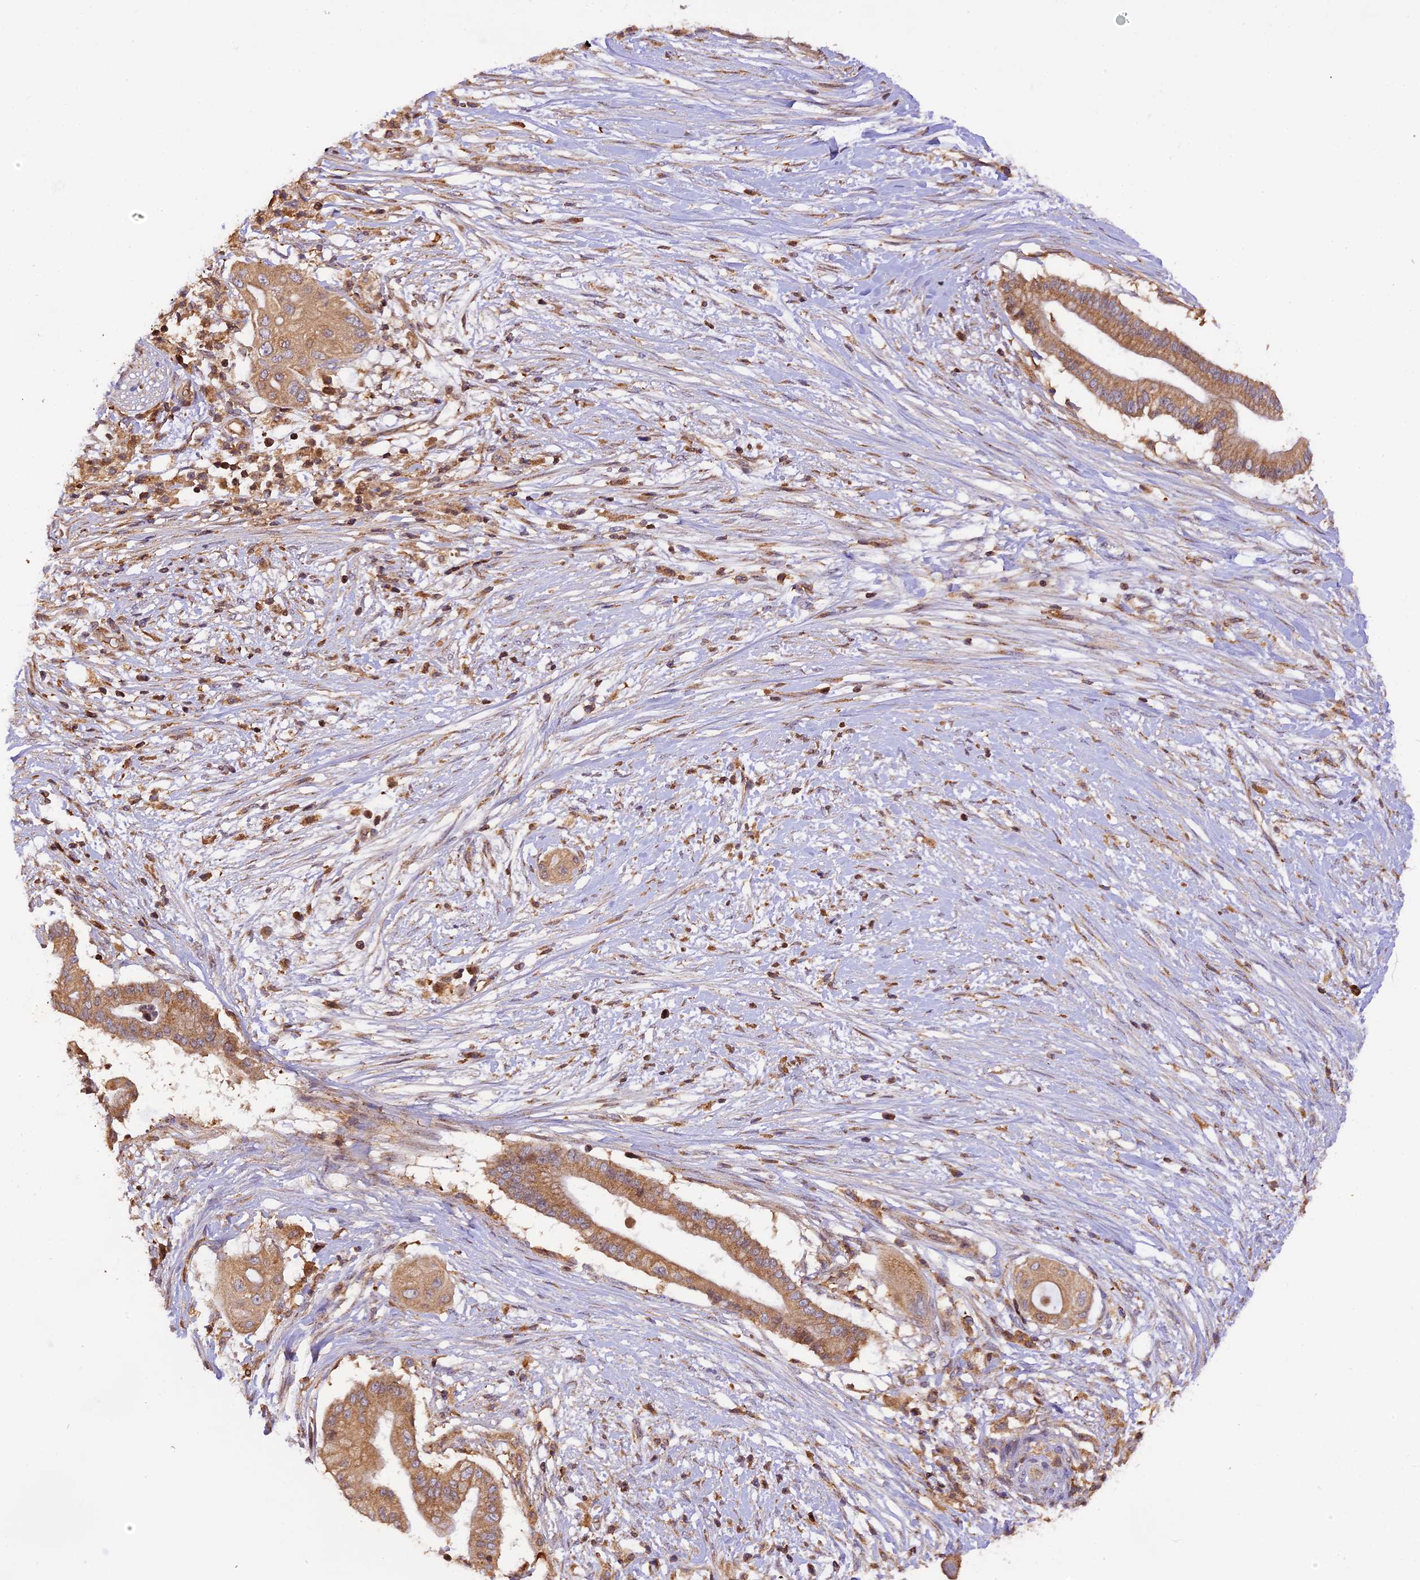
{"staining": {"intensity": "moderate", "quantity": ">75%", "location": "cytoplasmic/membranous"}, "tissue": "pancreatic cancer", "cell_type": "Tumor cells", "image_type": "cancer", "snomed": [{"axis": "morphology", "description": "Adenocarcinoma, NOS"}, {"axis": "topography", "description": "Pancreas"}], "caption": "A micrograph of human pancreatic adenocarcinoma stained for a protein shows moderate cytoplasmic/membranous brown staining in tumor cells. (brown staining indicates protein expression, while blue staining denotes nuclei).", "gene": "PEX3", "patient": {"sex": "male", "age": 68}}